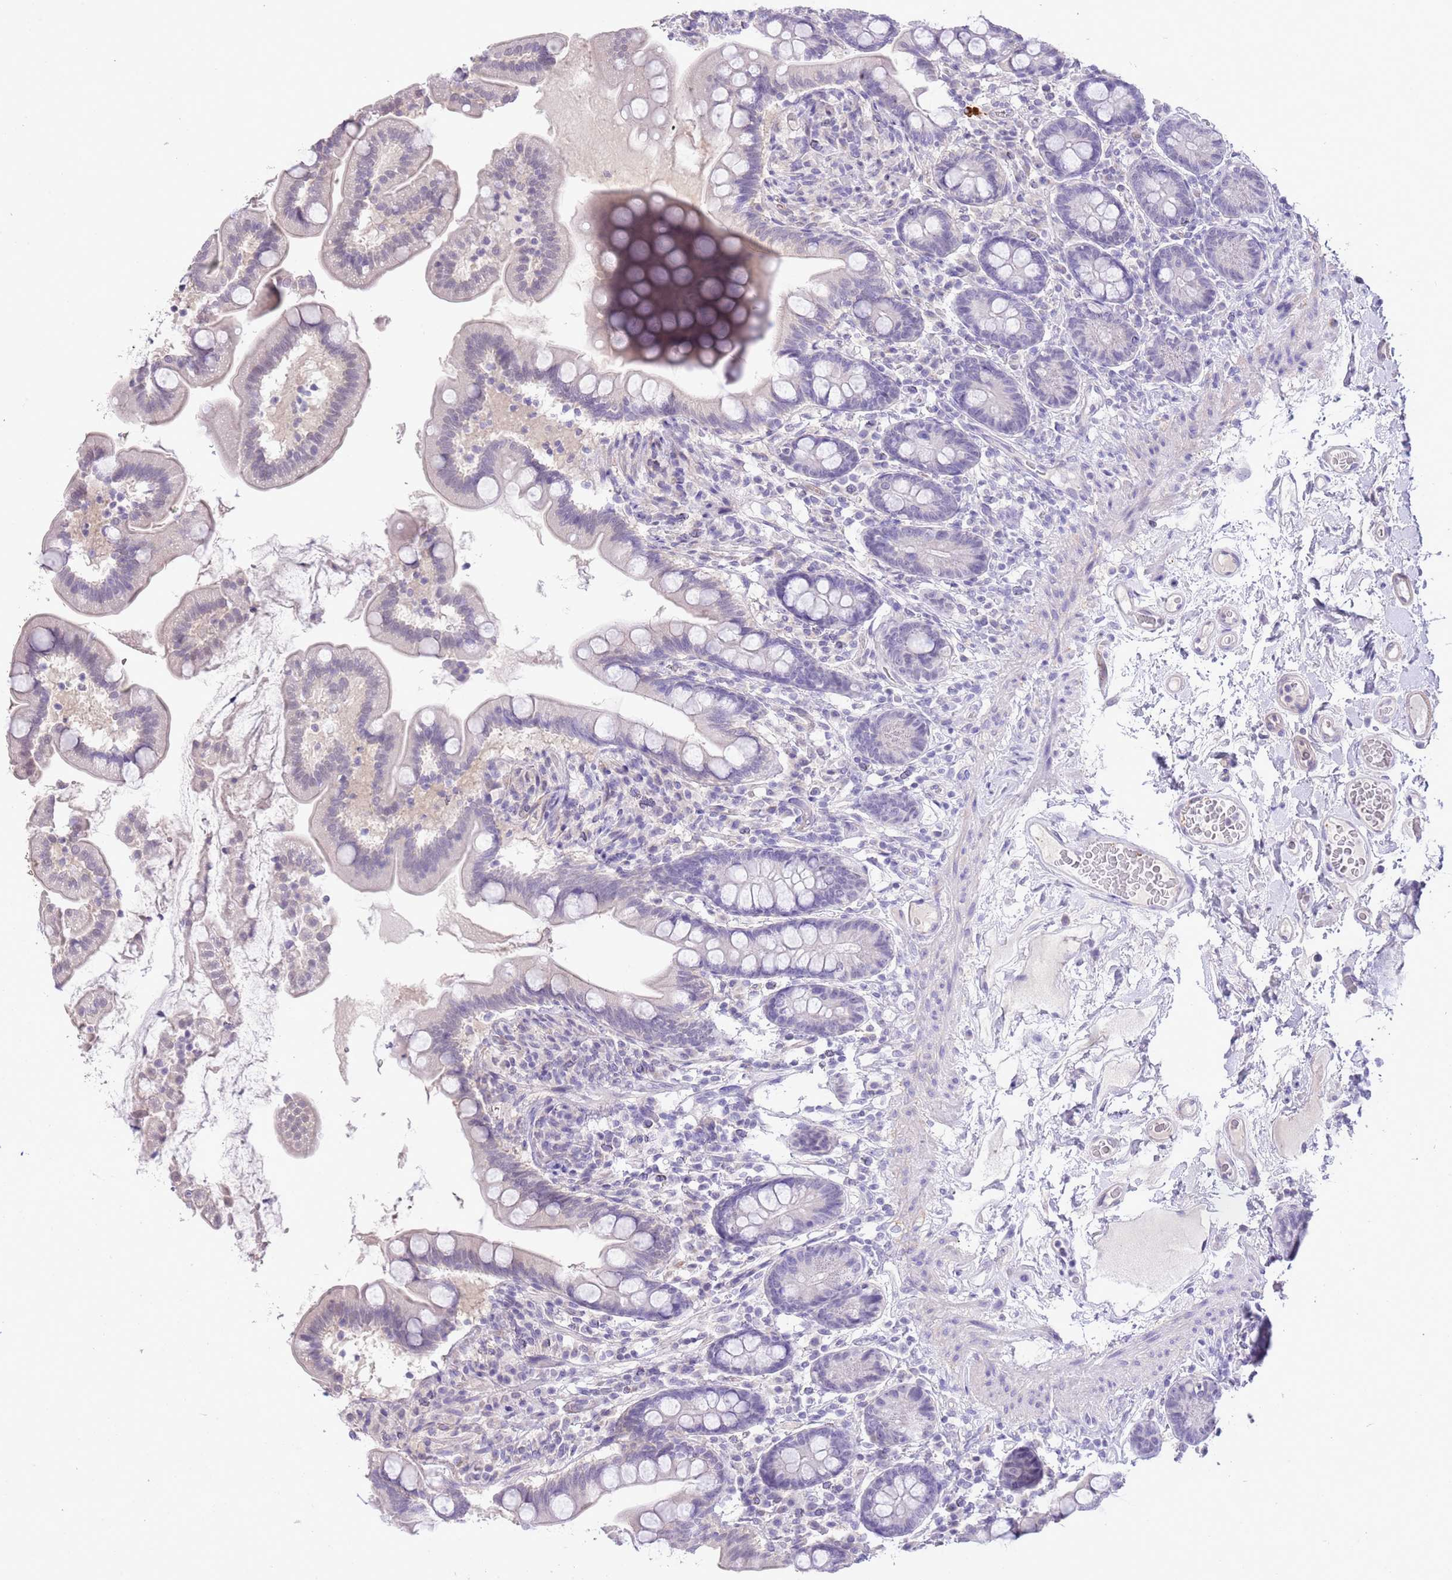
{"staining": {"intensity": "weak", "quantity": "<25%", "location": "cytoplasmic/membranous"}, "tissue": "small intestine", "cell_type": "Glandular cells", "image_type": "normal", "snomed": [{"axis": "morphology", "description": "Normal tissue, NOS"}, {"axis": "topography", "description": "Small intestine"}], "caption": "IHC photomicrograph of normal human small intestine stained for a protein (brown), which shows no positivity in glandular cells.", "gene": "MIDN", "patient": {"sex": "female", "age": 64}}